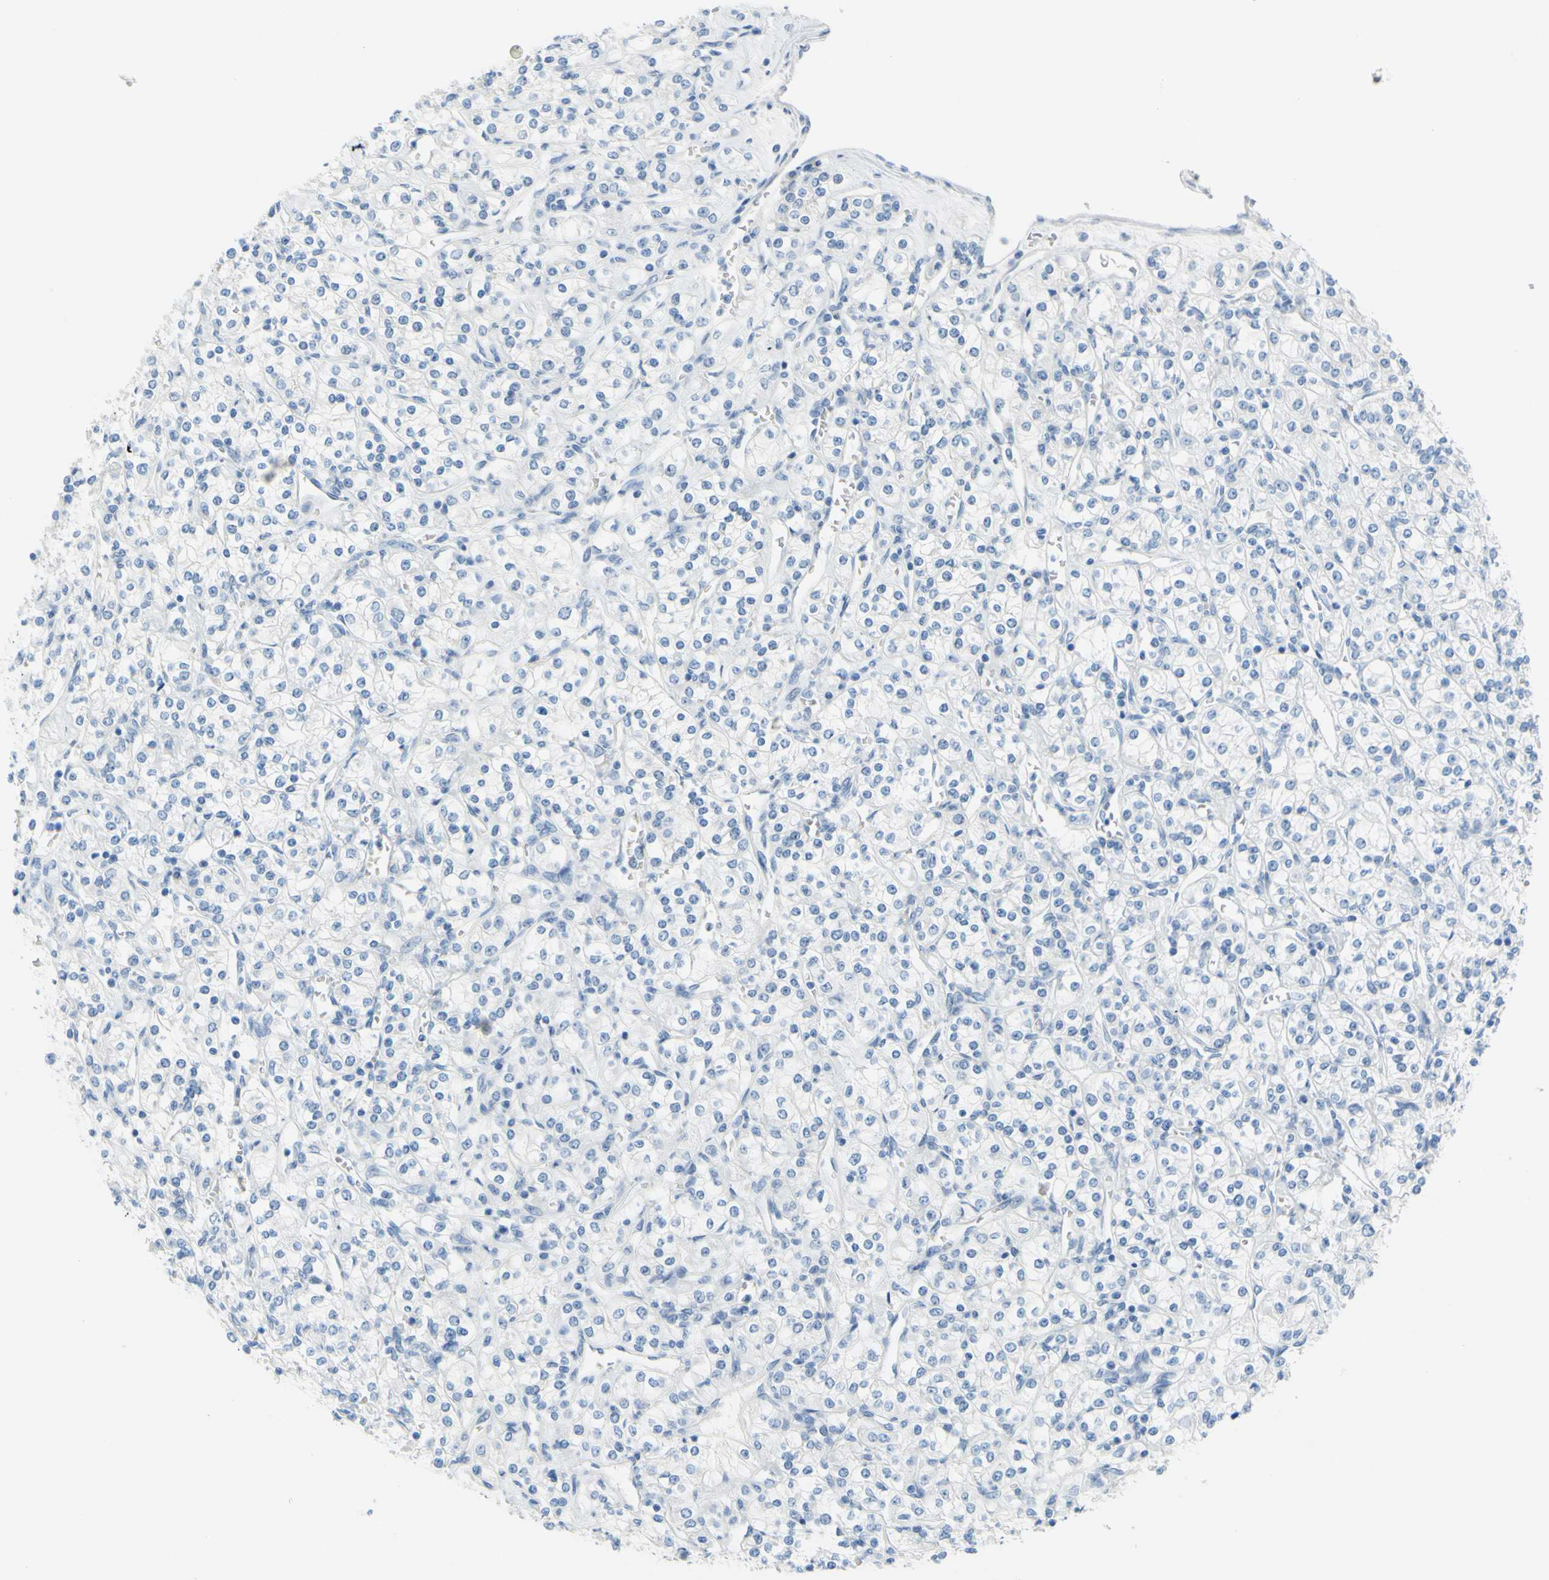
{"staining": {"intensity": "negative", "quantity": "none", "location": "none"}, "tissue": "renal cancer", "cell_type": "Tumor cells", "image_type": "cancer", "snomed": [{"axis": "morphology", "description": "Adenocarcinoma, NOS"}, {"axis": "topography", "description": "Kidney"}], "caption": "Immunohistochemical staining of renal cancer demonstrates no significant staining in tumor cells.", "gene": "DCT", "patient": {"sex": "male", "age": 77}}